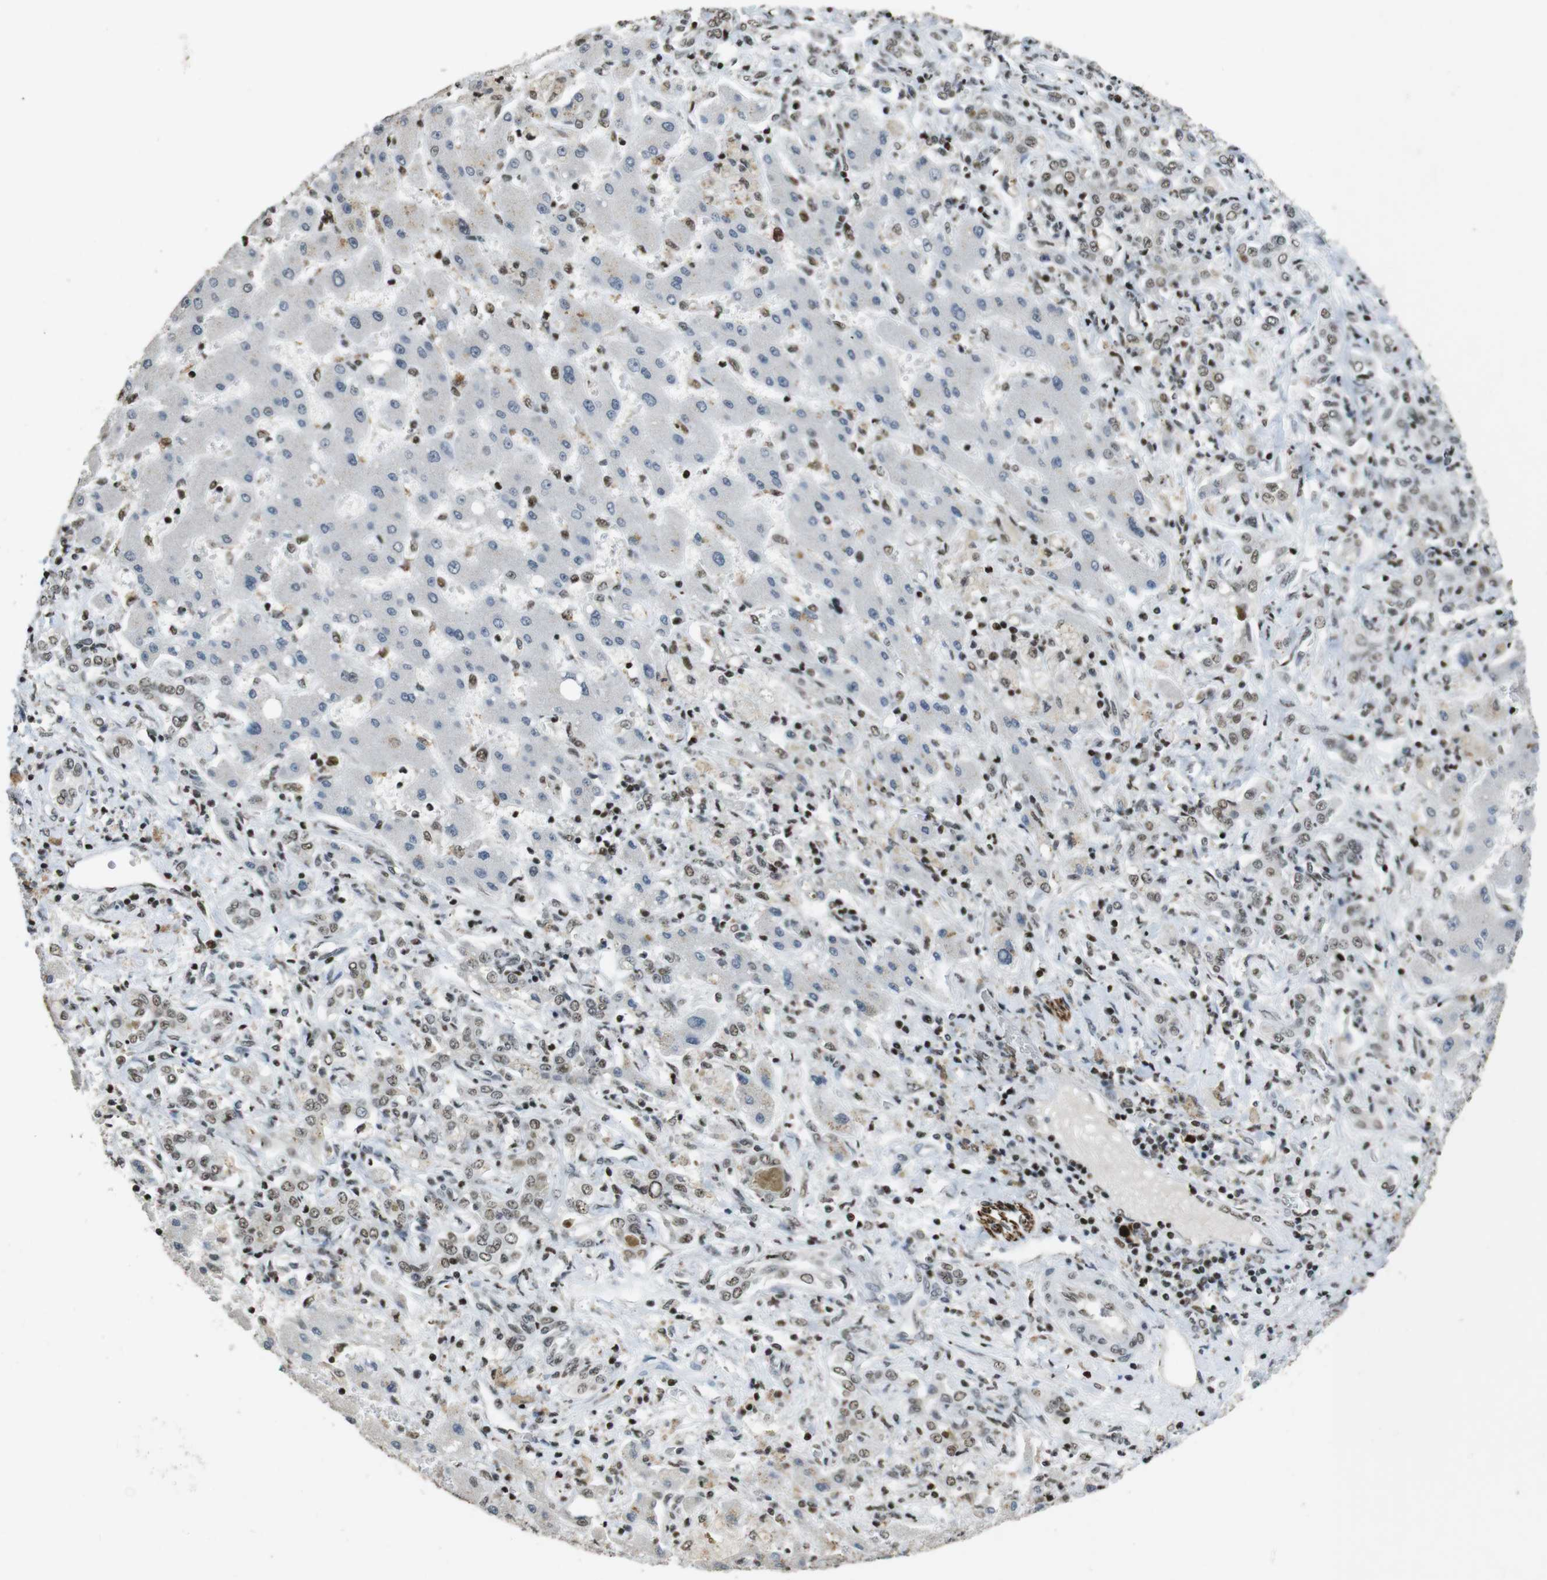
{"staining": {"intensity": "weak", "quantity": ">75%", "location": "nuclear"}, "tissue": "liver cancer", "cell_type": "Tumor cells", "image_type": "cancer", "snomed": [{"axis": "morphology", "description": "Cholangiocarcinoma"}, {"axis": "topography", "description": "Liver"}], "caption": "Immunohistochemistry (IHC) image of liver cancer stained for a protein (brown), which reveals low levels of weak nuclear staining in about >75% of tumor cells.", "gene": "CSNK2B", "patient": {"sex": "male", "age": 50}}